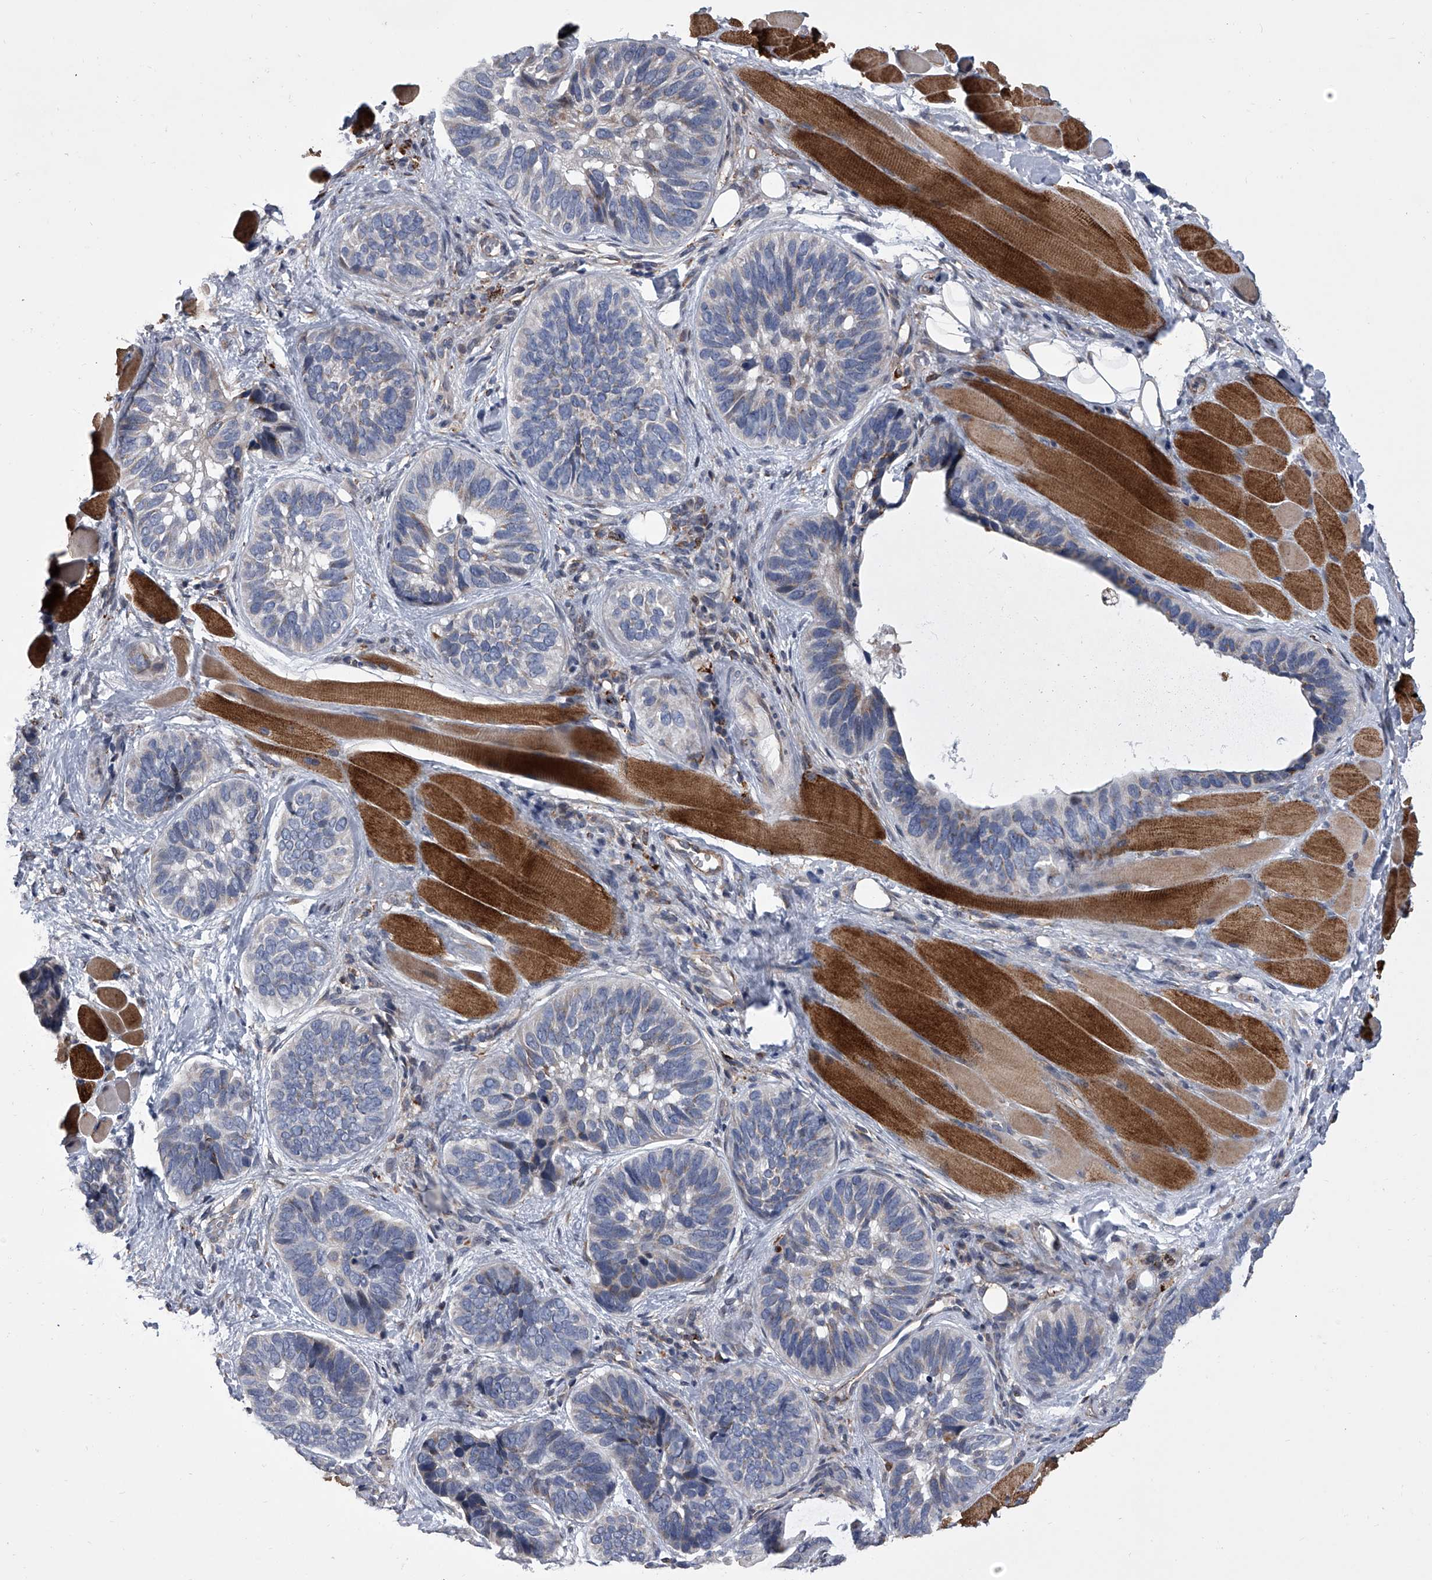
{"staining": {"intensity": "negative", "quantity": "none", "location": "none"}, "tissue": "skin cancer", "cell_type": "Tumor cells", "image_type": "cancer", "snomed": [{"axis": "morphology", "description": "Basal cell carcinoma"}, {"axis": "topography", "description": "Skin"}], "caption": "Tumor cells show no significant staining in skin cancer (basal cell carcinoma).", "gene": "TRIM8", "patient": {"sex": "male", "age": 62}}